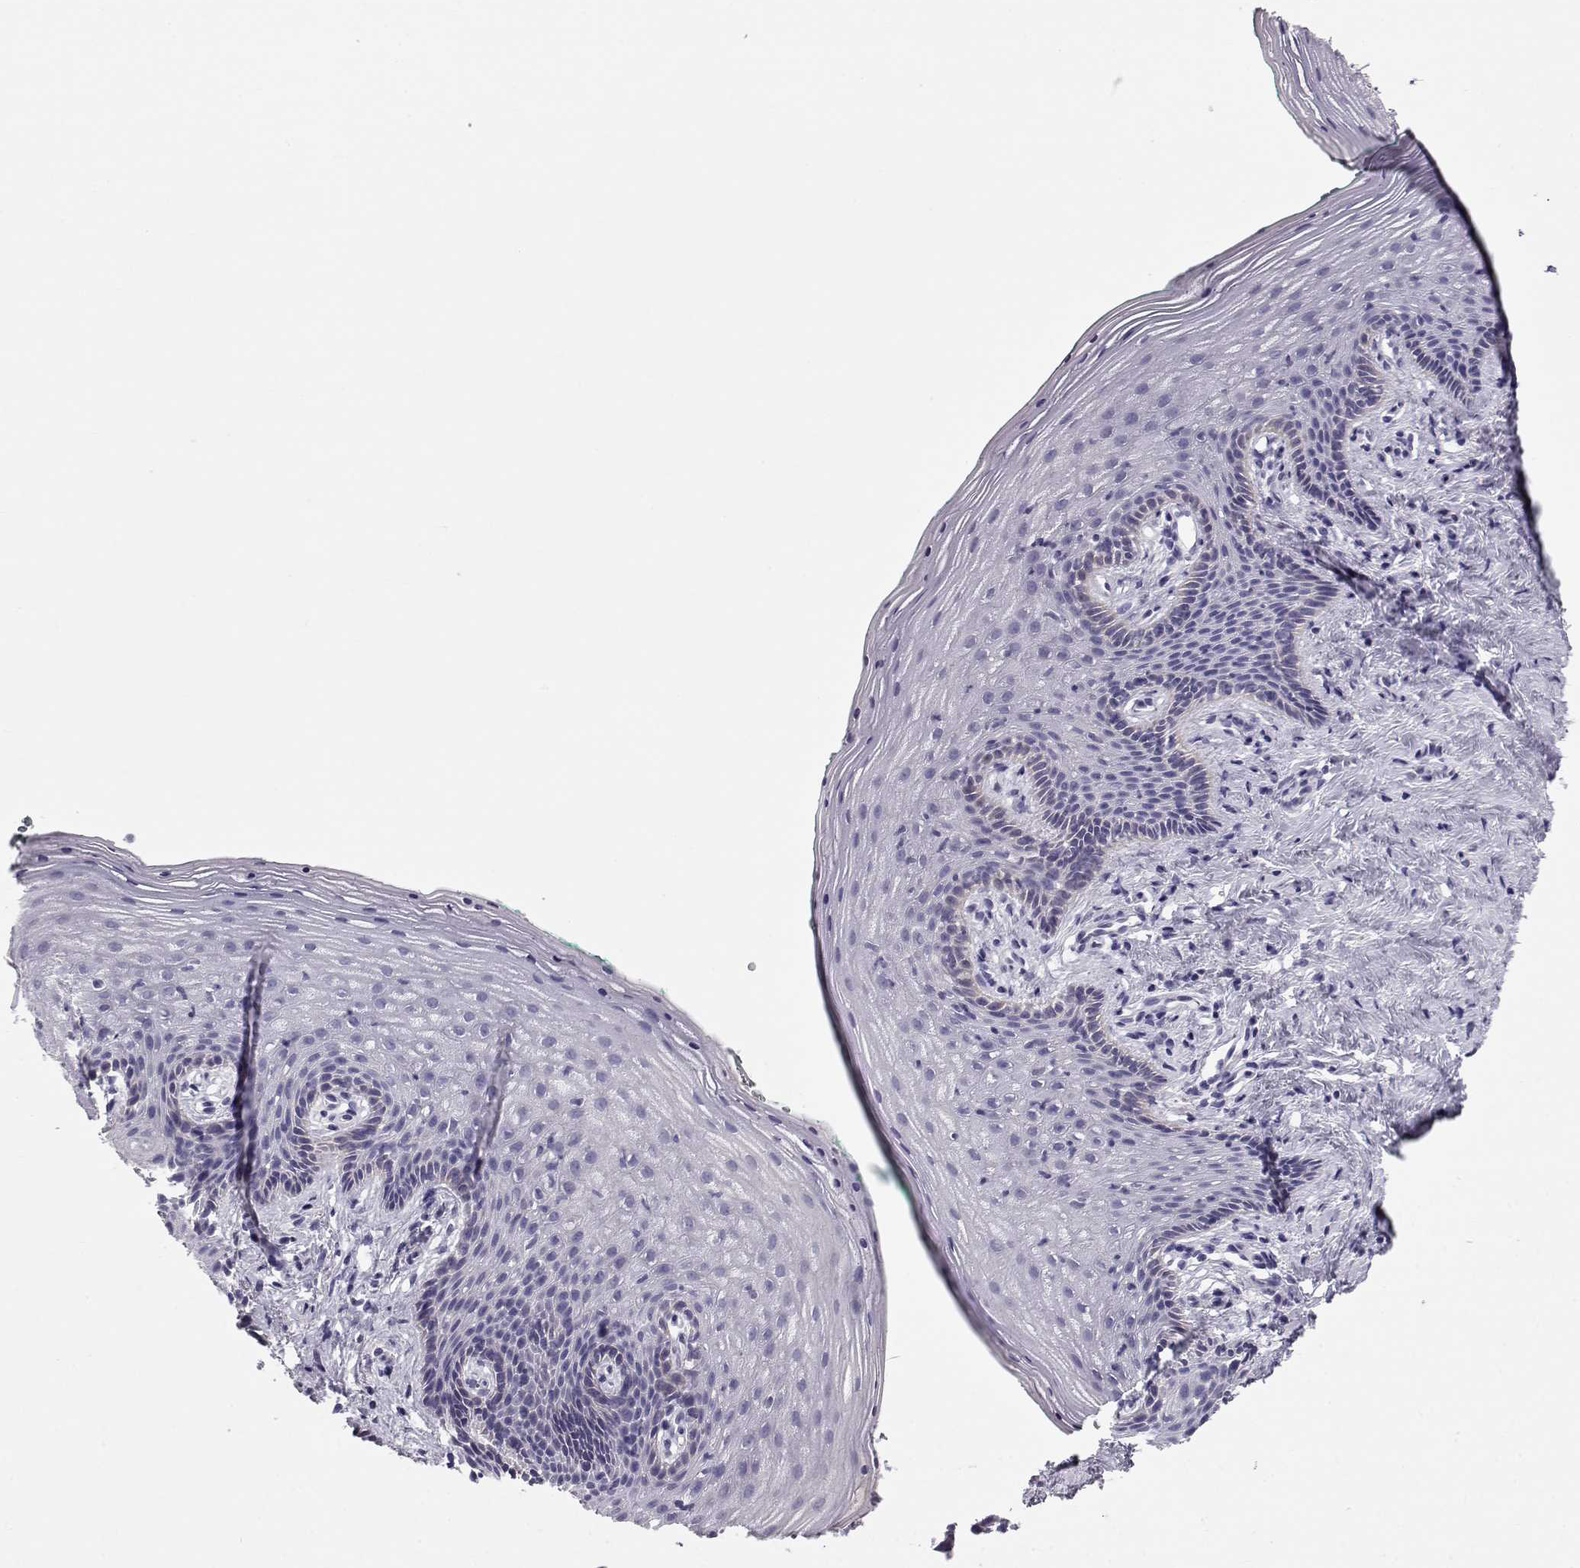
{"staining": {"intensity": "negative", "quantity": "none", "location": "none"}, "tissue": "vagina", "cell_type": "Squamous epithelial cells", "image_type": "normal", "snomed": [{"axis": "morphology", "description": "Normal tissue, NOS"}, {"axis": "topography", "description": "Vagina"}], "caption": "Protein analysis of benign vagina shows no significant expression in squamous epithelial cells. (Stains: DAB (3,3'-diaminobenzidine) immunohistochemistry (IHC) with hematoxylin counter stain, Microscopy: brightfield microscopy at high magnification).", "gene": "GPR26", "patient": {"sex": "female", "age": 45}}